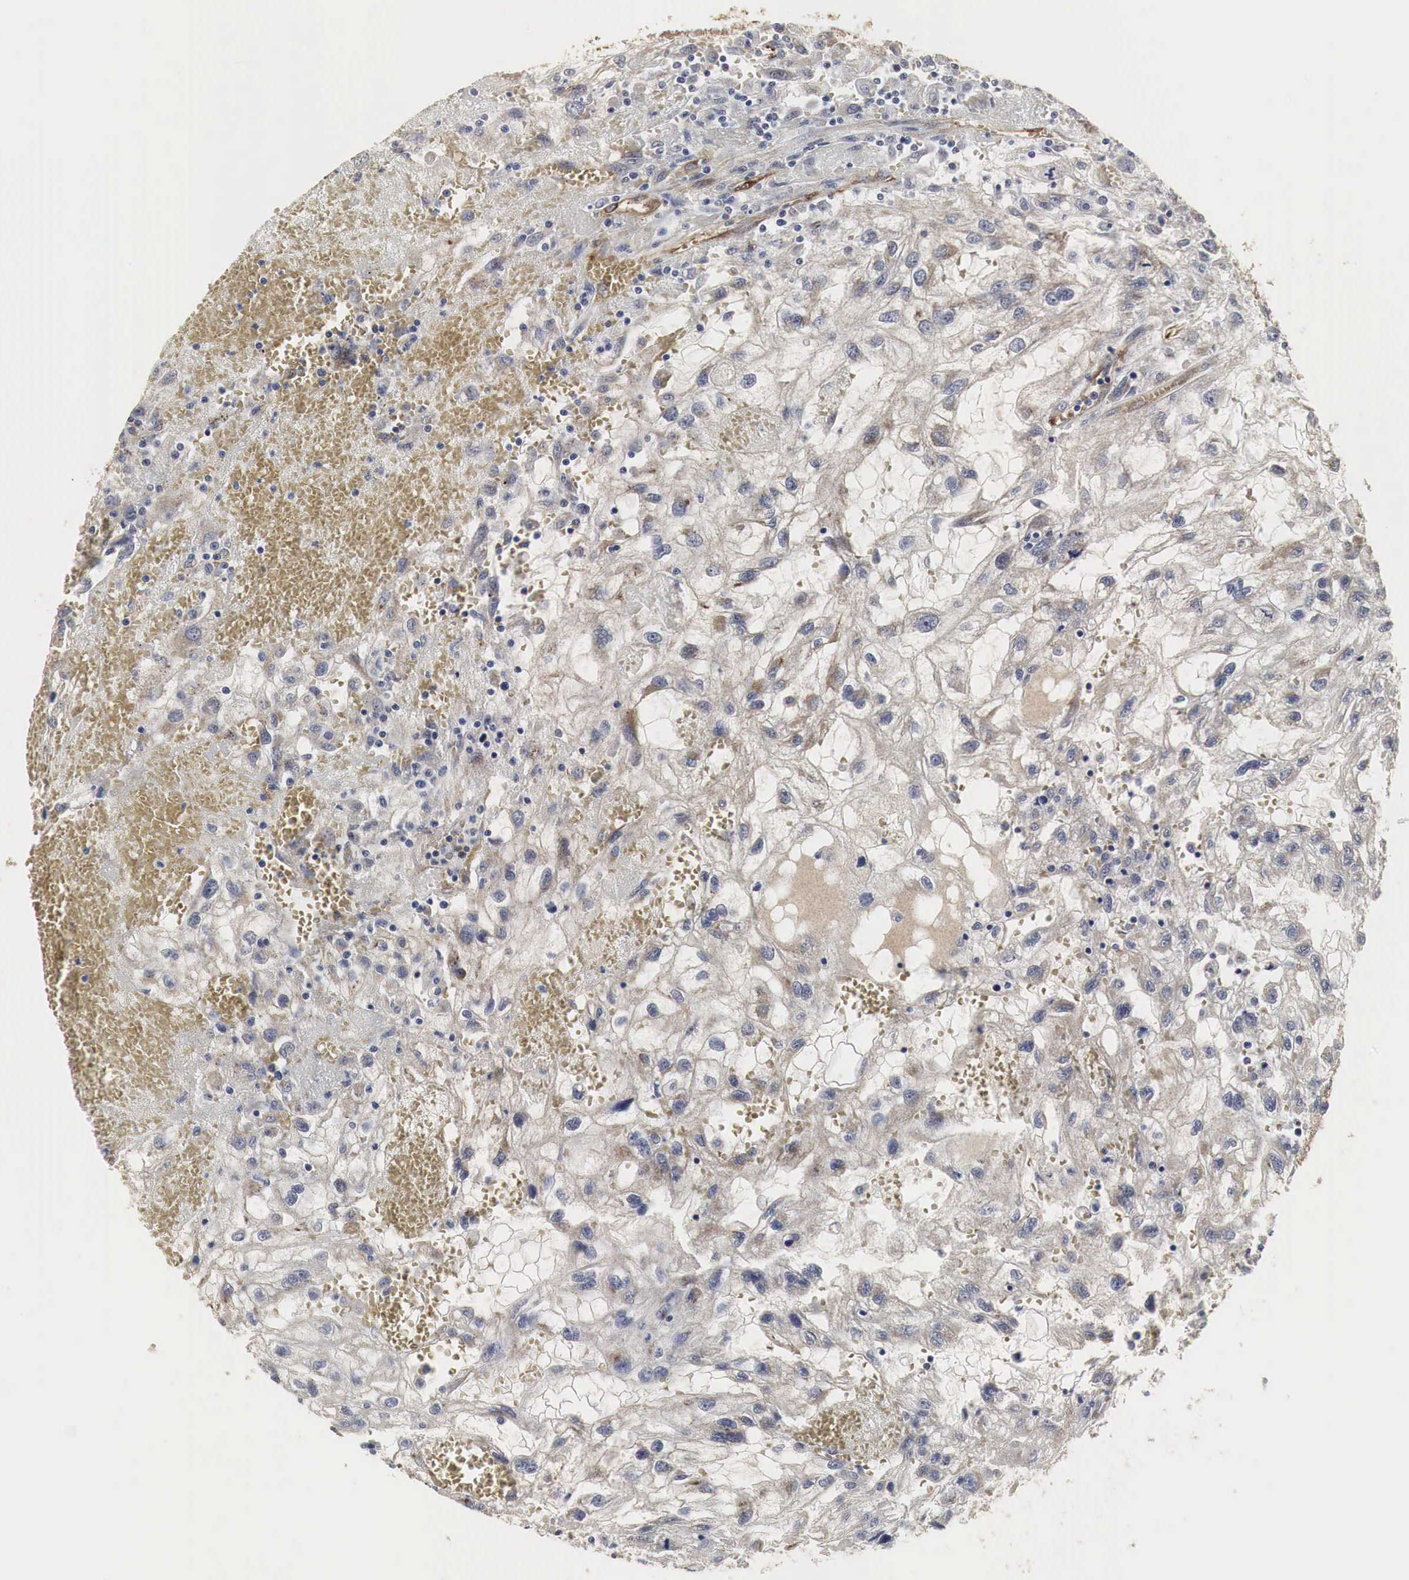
{"staining": {"intensity": "negative", "quantity": "none", "location": "none"}, "tissue": "renal cancer", "cell_type": "Tumor cells", "image_type": "cancer", "snomed": [{"axis": "morphology", "description": "Normal tissue, NOS"}, {"axis": "morphology", "description": "Adenocarcinoma, NOS"}, {"axis": "topography", "description": "Kidney"}], "caption": "Protein analysis of renal cancer (adenocarcinoma) demonstrates no significant staining in tumor cells.", "gene": "SPIN1", "patient": {"sex": "male", "age": 71}}